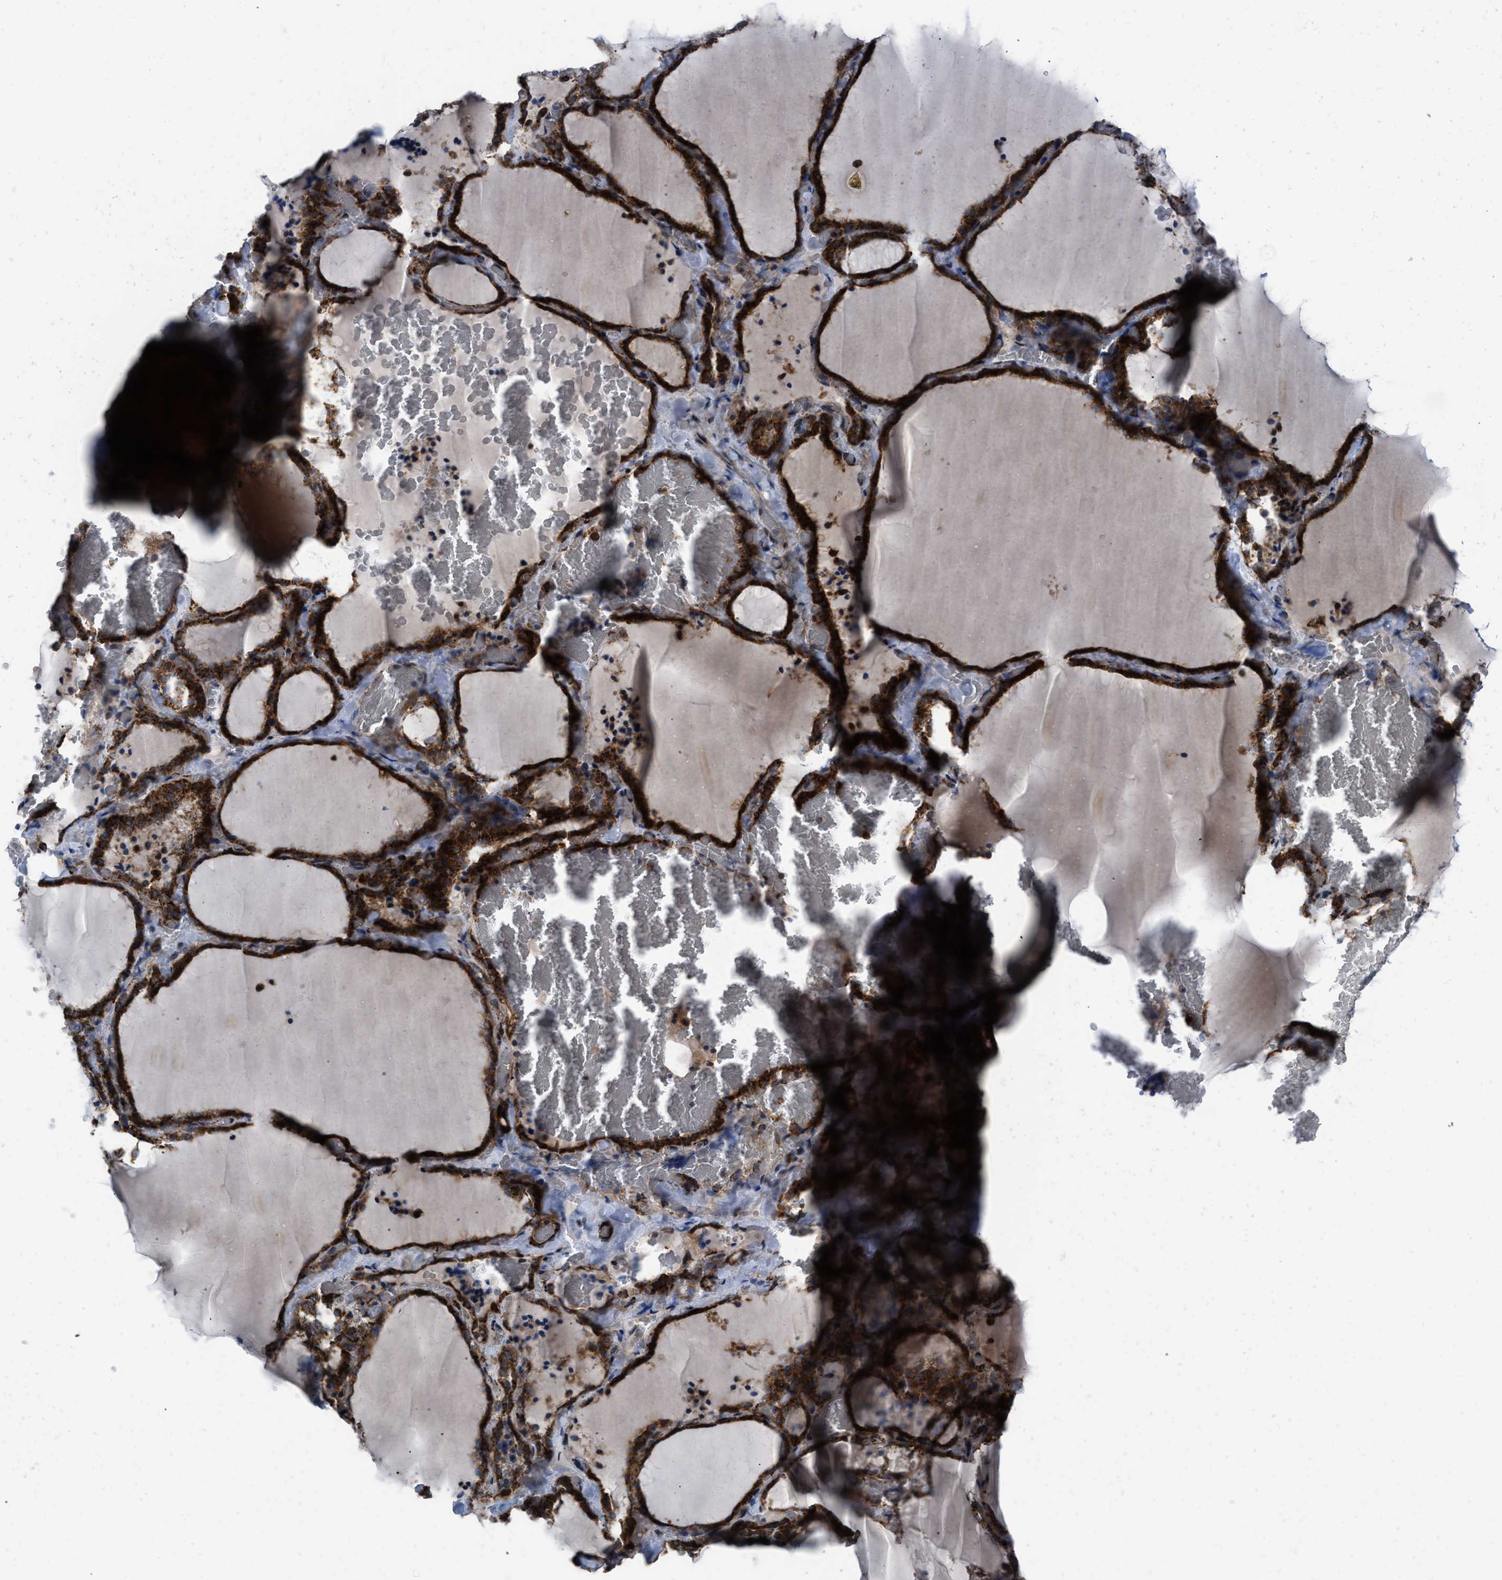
{"staining": {"intensity": "strong", "quantity": ">75%", "location": "cytoplasmic/membranous"}, "tissue": "thyroid gland", "cell_type": "Glandular cells", "image_type": "normal", "snomed": [{"axis": "morphology", "description": "Normal tissue, NOS"}, {"axis": "topography", "description": "Thyroid gland"}], "caption": "A brown stain shows strong cytoplasmic/membranous expression of a protein in glandular cells of benign human thyroid gland.", "gene": "AKAP1", "patient": {"sex": "female", "age": 22}}